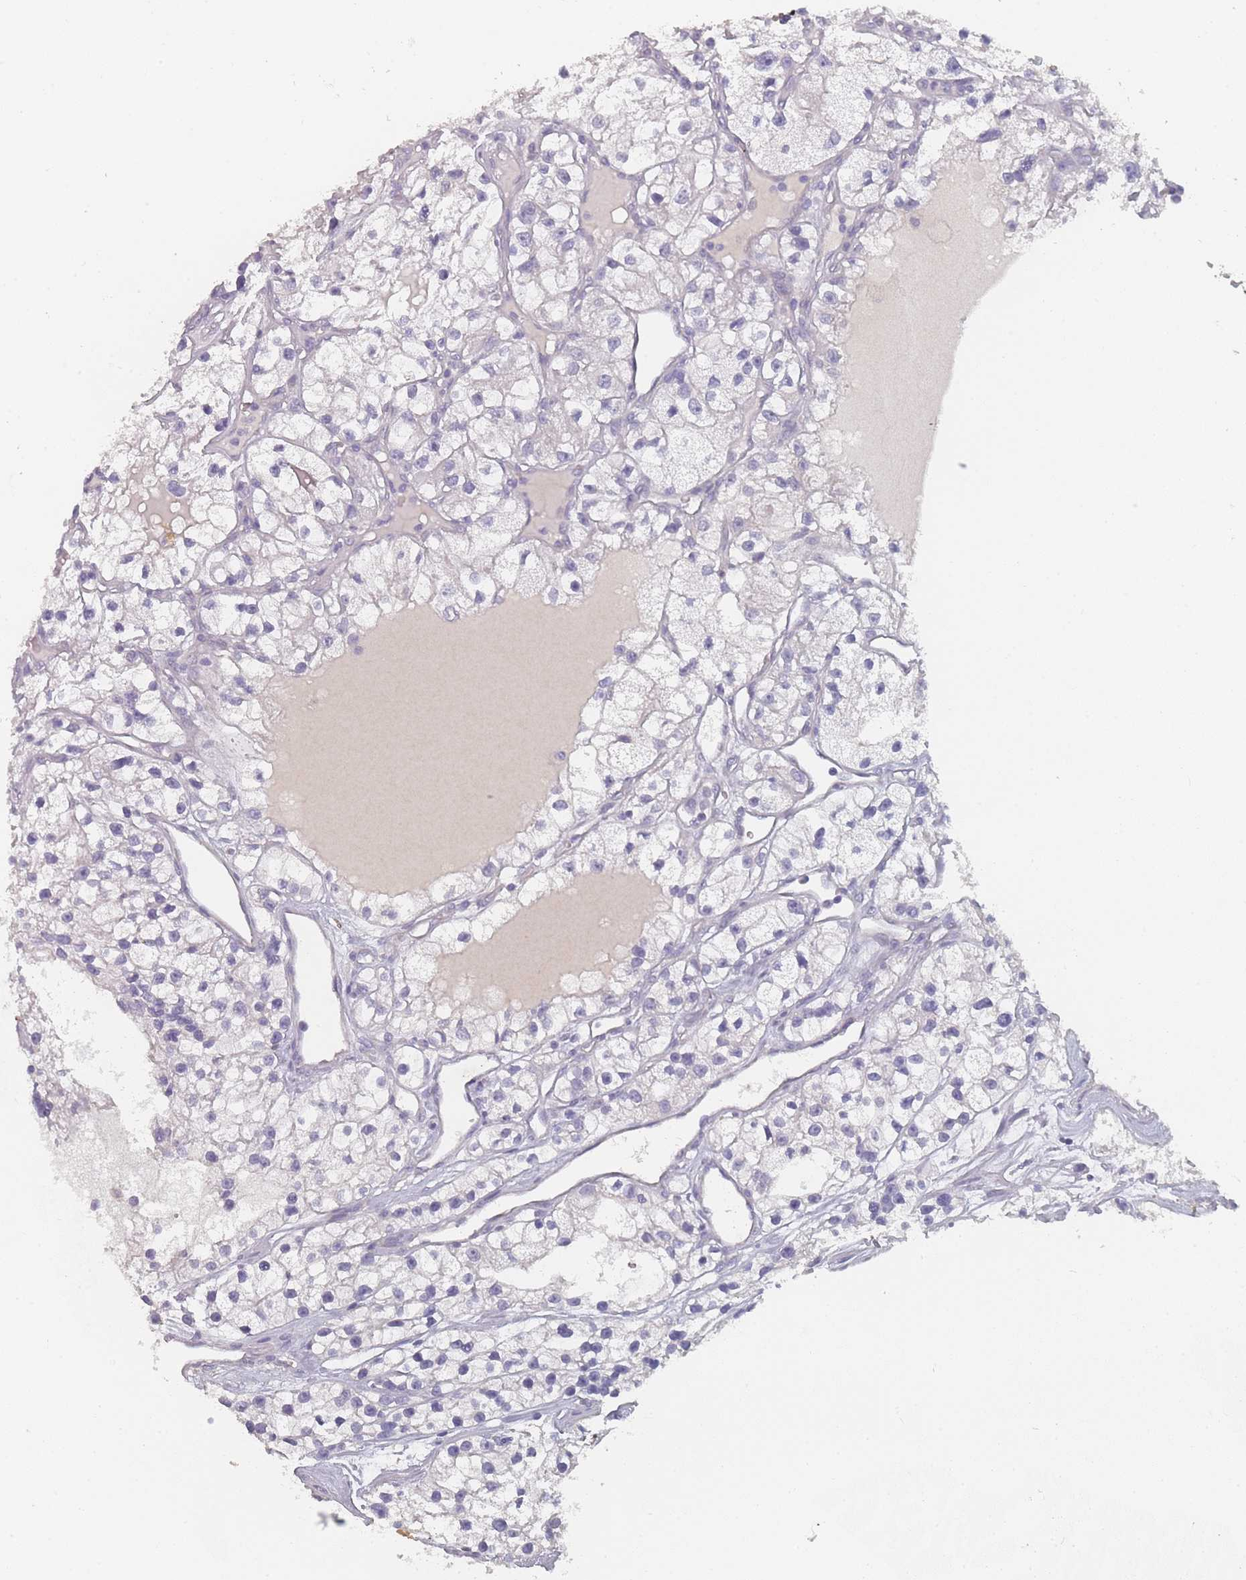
{"staining": {"intensity": "negative", "quantity": "none", "location": "none"}, "tissue": "renal cancer", "cell_type": "Tumor cells", "image_type": "cancer", "snomed": [{"axis": "morphology", "description": "Adenocarcinoma, NOS"}, {"axis": "topography", "description": "Kidney"}], "caption": "Renal cancer (adenocarcinoma) stained for a protein using immunohistochemistry (IHC) displays no expression tumor cells.", "gene": "SLC35E4", "patient": {"sex": "female", "age": 57}}